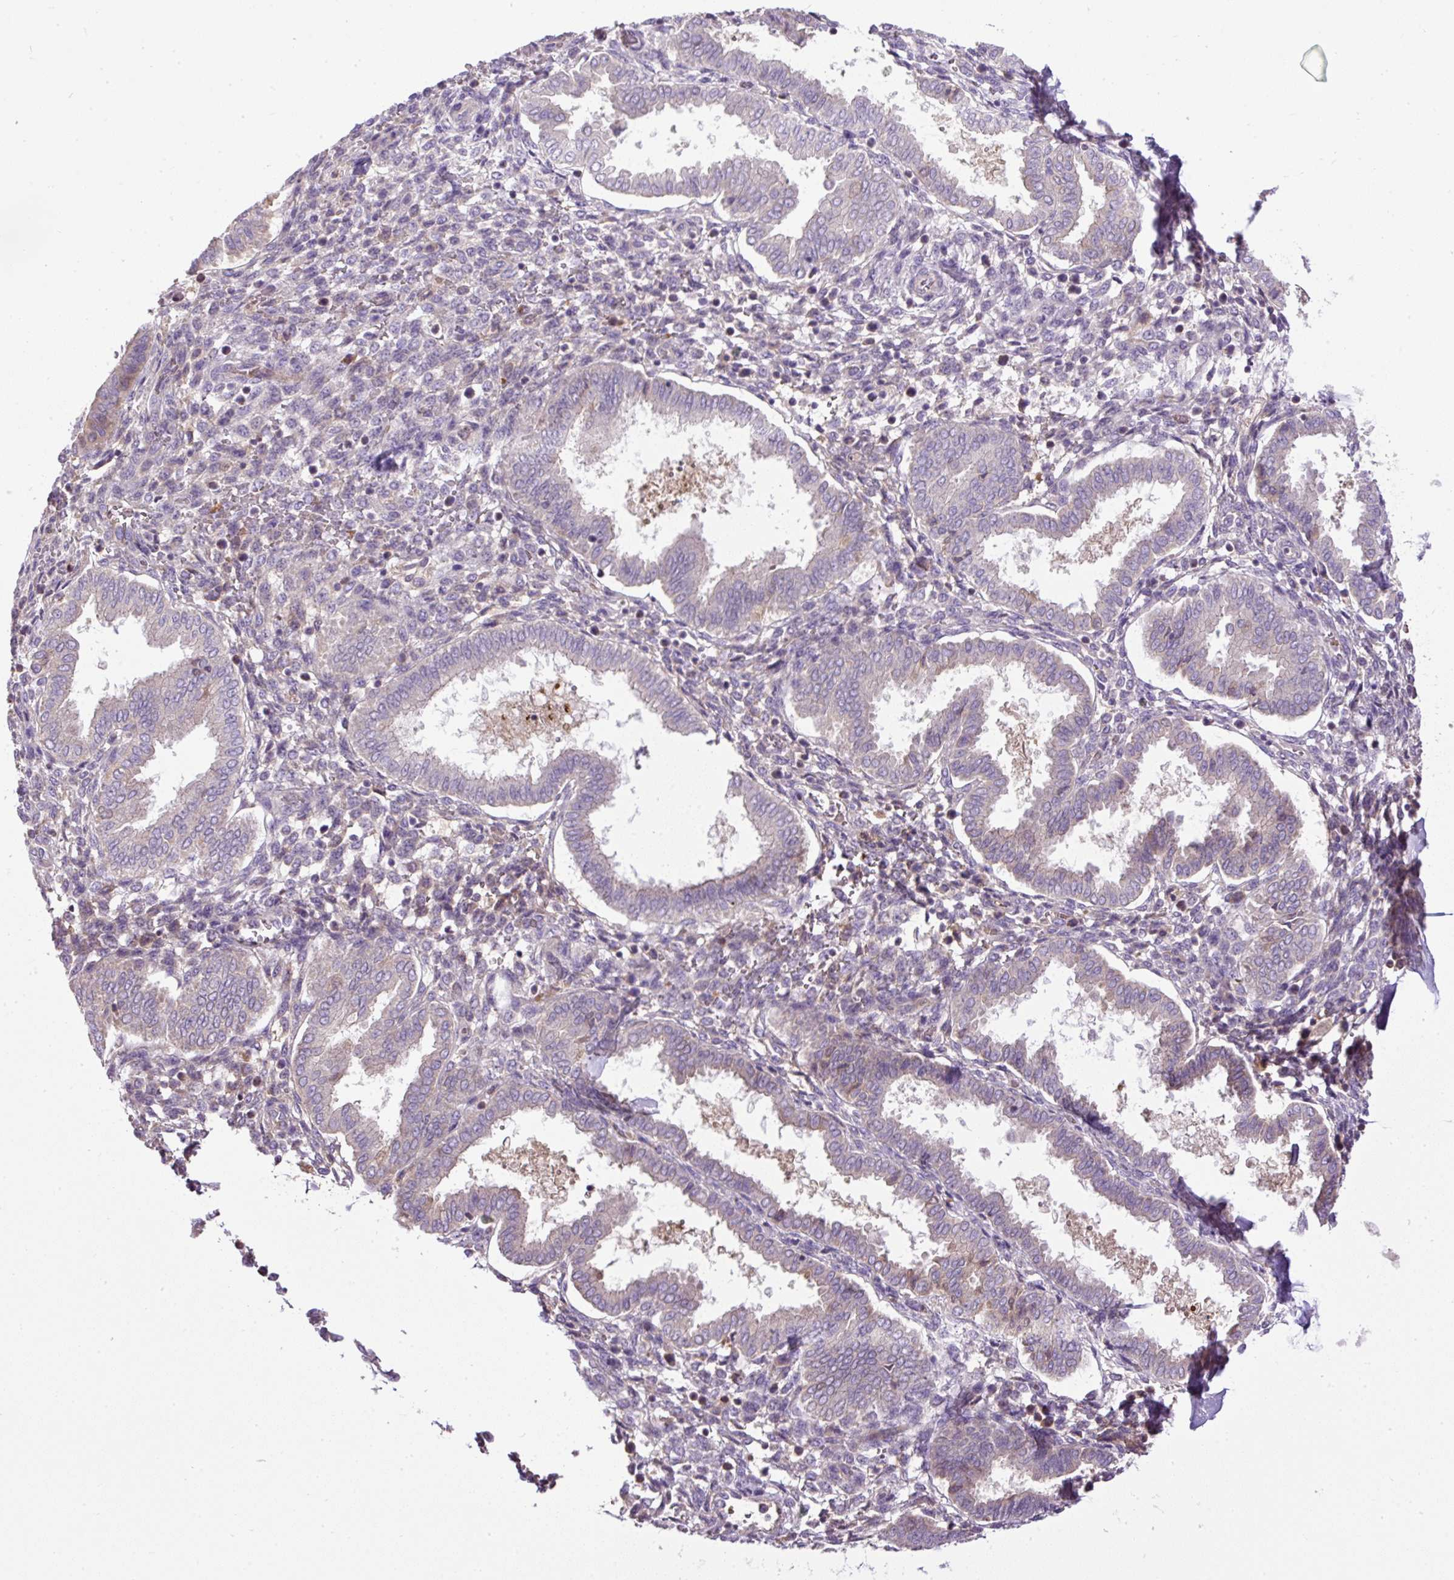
{"staining": {"intensity": "negative", "quantity": "none", "location": "none"}, "tissue": "endometrium", "cell_type": "Cells in endometrial stroma", "image_type": "normal", "snomed": [{"axis": "morphology", "description": "Normal tissue, NOS"}, {"axis": "topography", "description": "Endometrium"}], "caption": "Cells in endometrial stroma show no significant positivity in benign endometrium.", "gene": "CXCL13", "patient": {"sex": "female", "age": 24}}